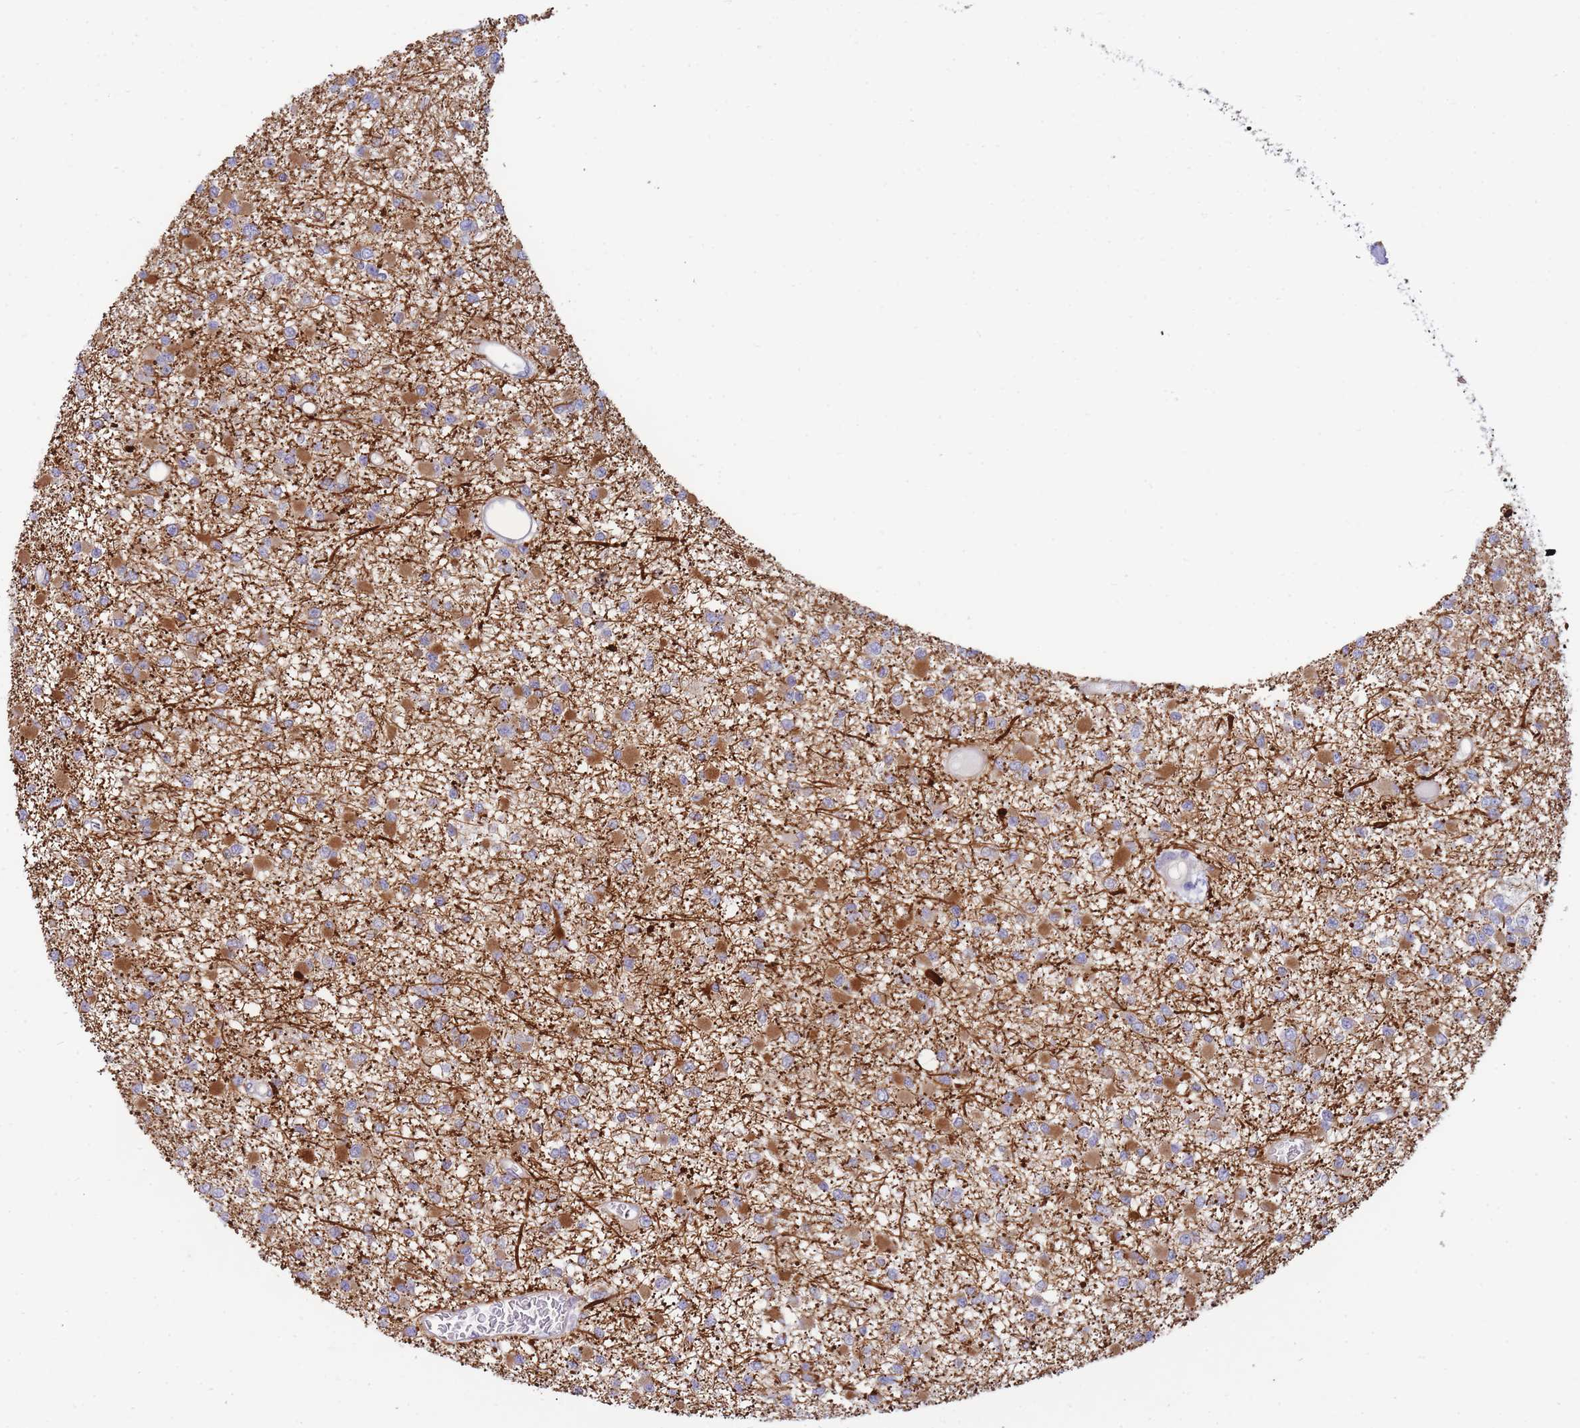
{"staining": {"intensity": "strong", "quantity": "25%-75%", "location": "cytoplasmic/membranous"}, "tissue": "glioma", "cell_type": "Tumor cells", "image_type": "cancer", "snomed": [{"axis": "morphology", "description": "Glioma, malignant, Low grade"}, {"axis": "topography", "description": "Brain"}], "caption": "Tumor cells demonstrate high levels of strong cytoplasmic/membranous staining in about 25%-75% of cells in glioma. The protein is shown in brown color, while the nuclei are stained blue.", "gene": "SH2B2", "patient": {"sex": "female", "age": 22}}